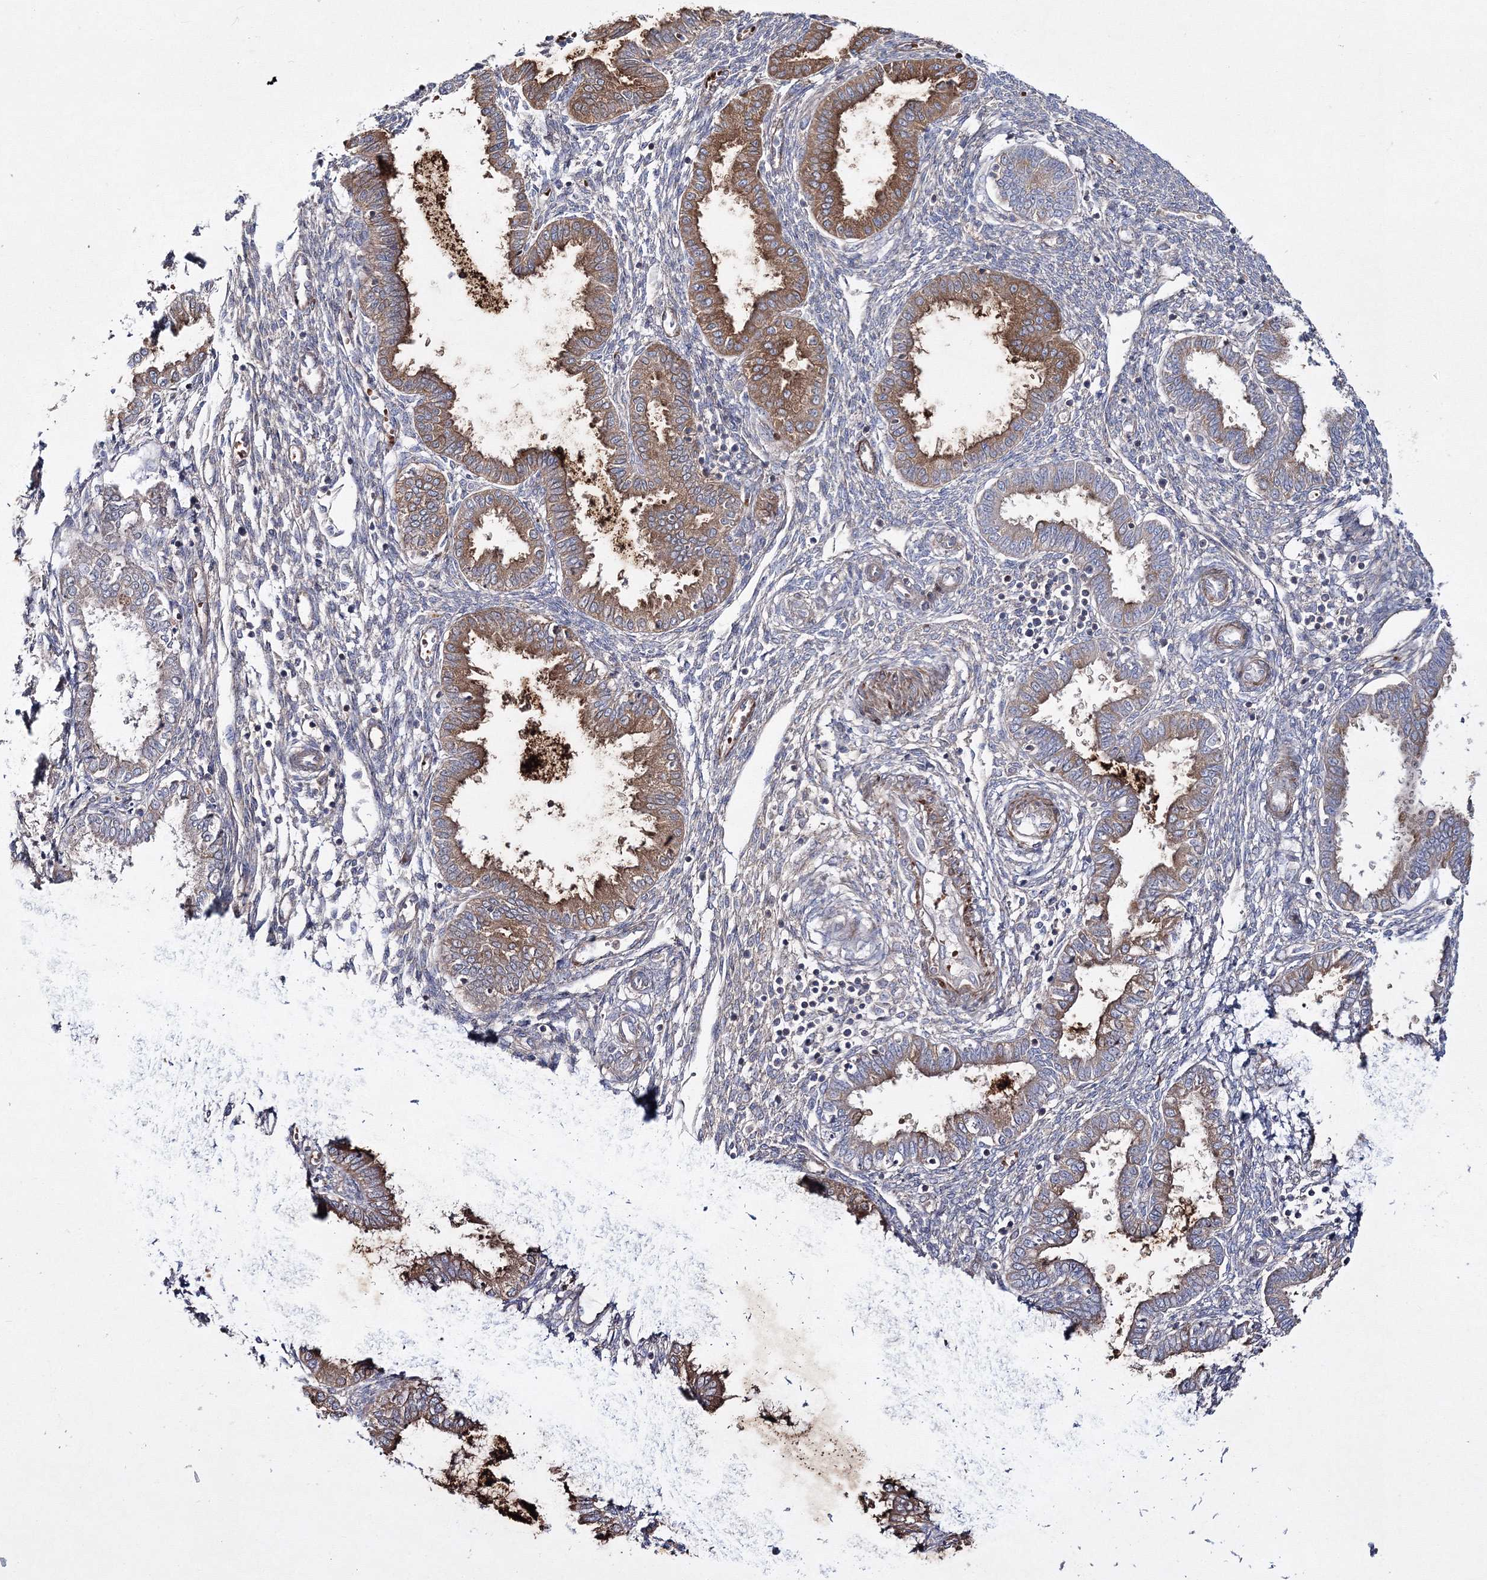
{"staining": {"intensity": "weak", "quantity": "<25%", "location": "cytoplasmic/membranous"}, "tissue": "endometrium", "cell_type": "Cells in endometrial stroma", "image_type": "normal", "snomed": [{"axis": "morphology", "description": "Normal tissue, NOS"}, {"axis": "topography", "description": "Endometrium"}], "caption": "This micrograph is of normal endometrium stained with immunohistochemistry (IHC) to label a protein in brown with the nuclei are counter-stained blue. There is no positivity in cells in endometrial stroma.", "gene": "ZSWIM6", "patient": {"sex": "female", "age": 33}}